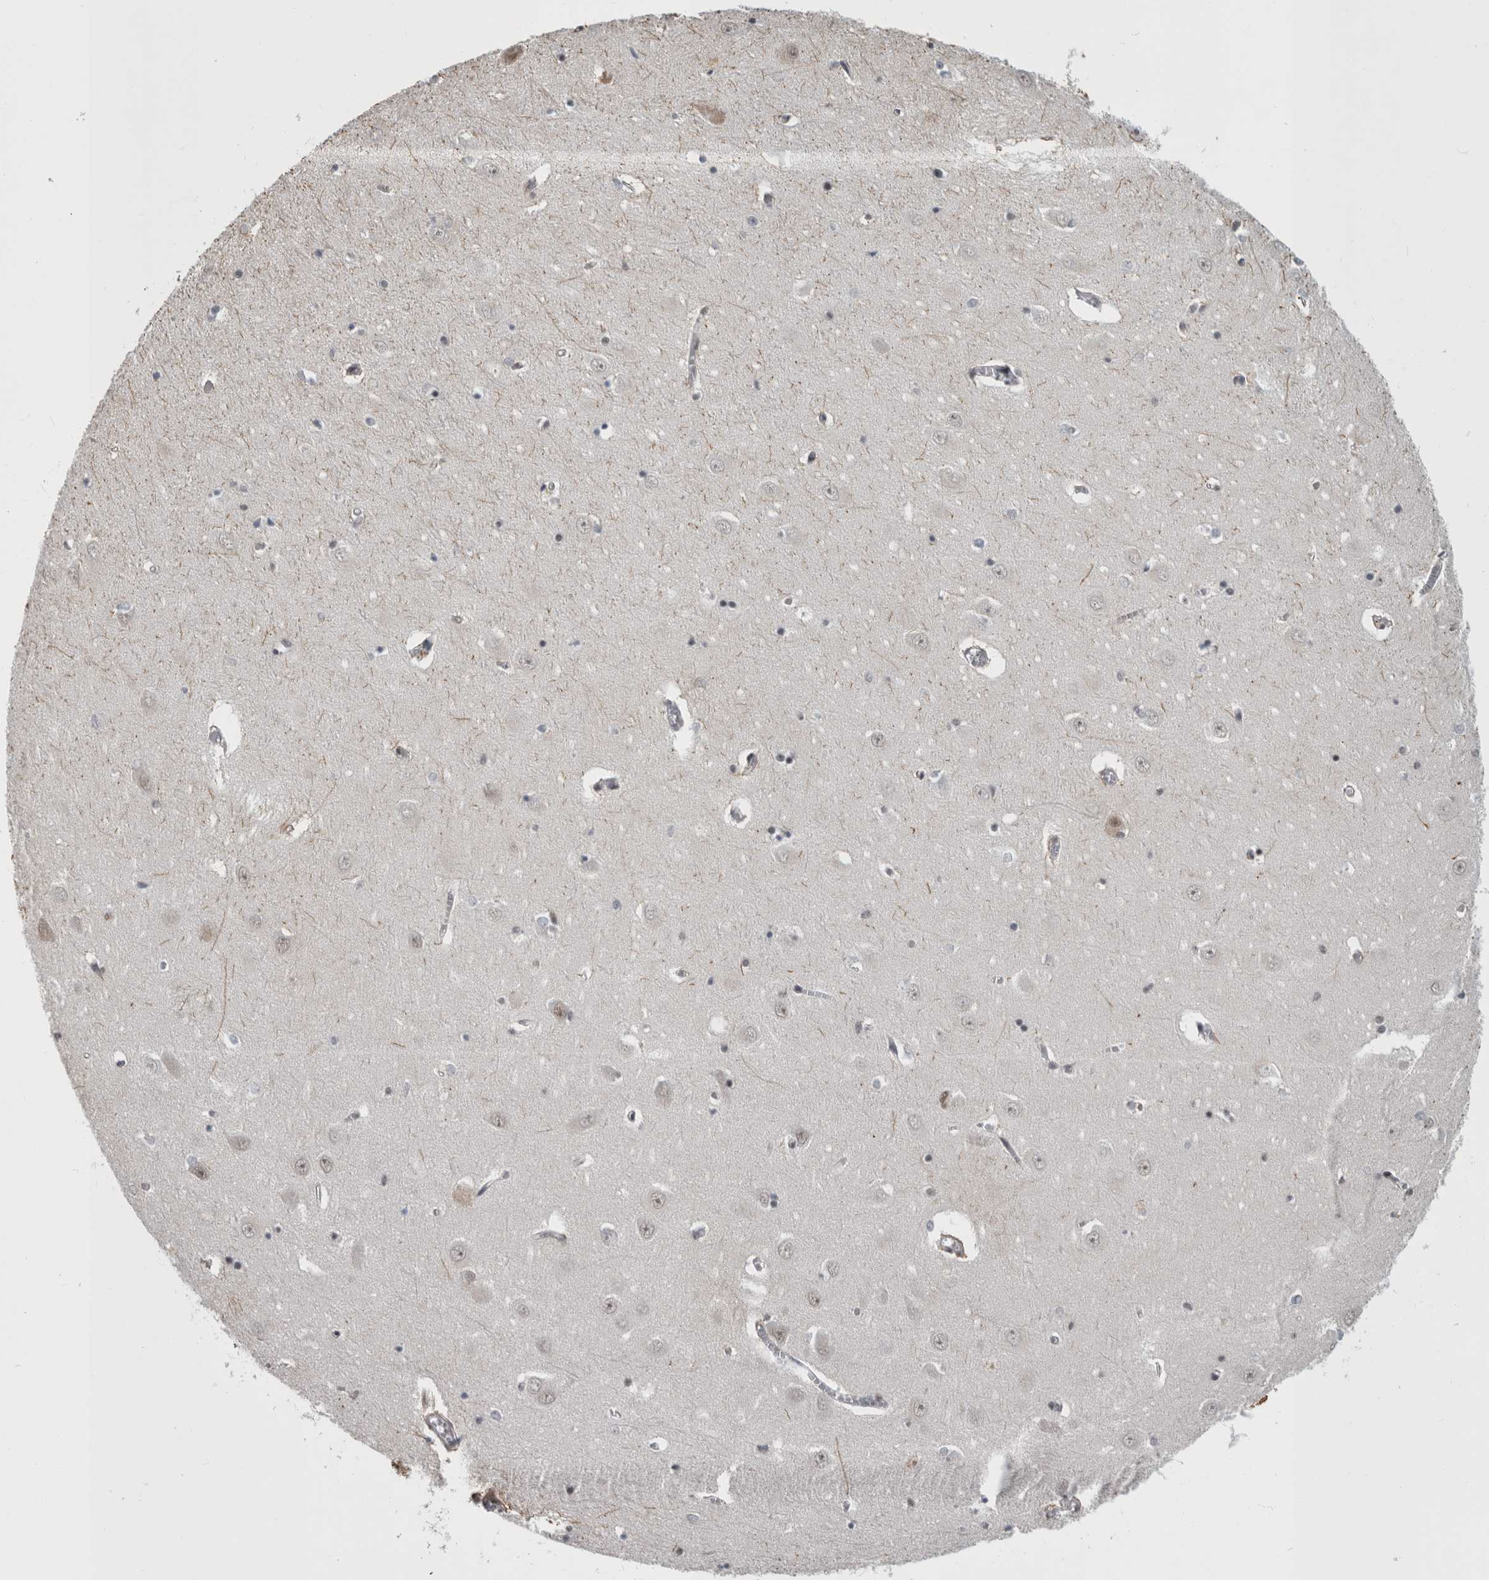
{"staining": {"intensity": "weak", "quantity": "<25%", "location": "nuclear"}, "tissue": "hippocampus", "cell_type": "Glial cells", "image_type": "normal", "snomed": [{"axis": "morphology", "description": "Normal tissue, NOS"}, {"axis": "topography", "description": "Hippocampus"}], "caption": "Histopathology image shows no significant protein staining in glial cells of normal hippocampus. (DAB (3,3'-diaminobenzidine) IHC, high magnification).", "gene": "ARID4B", "patient": {"sex": "male", "age": 70}}